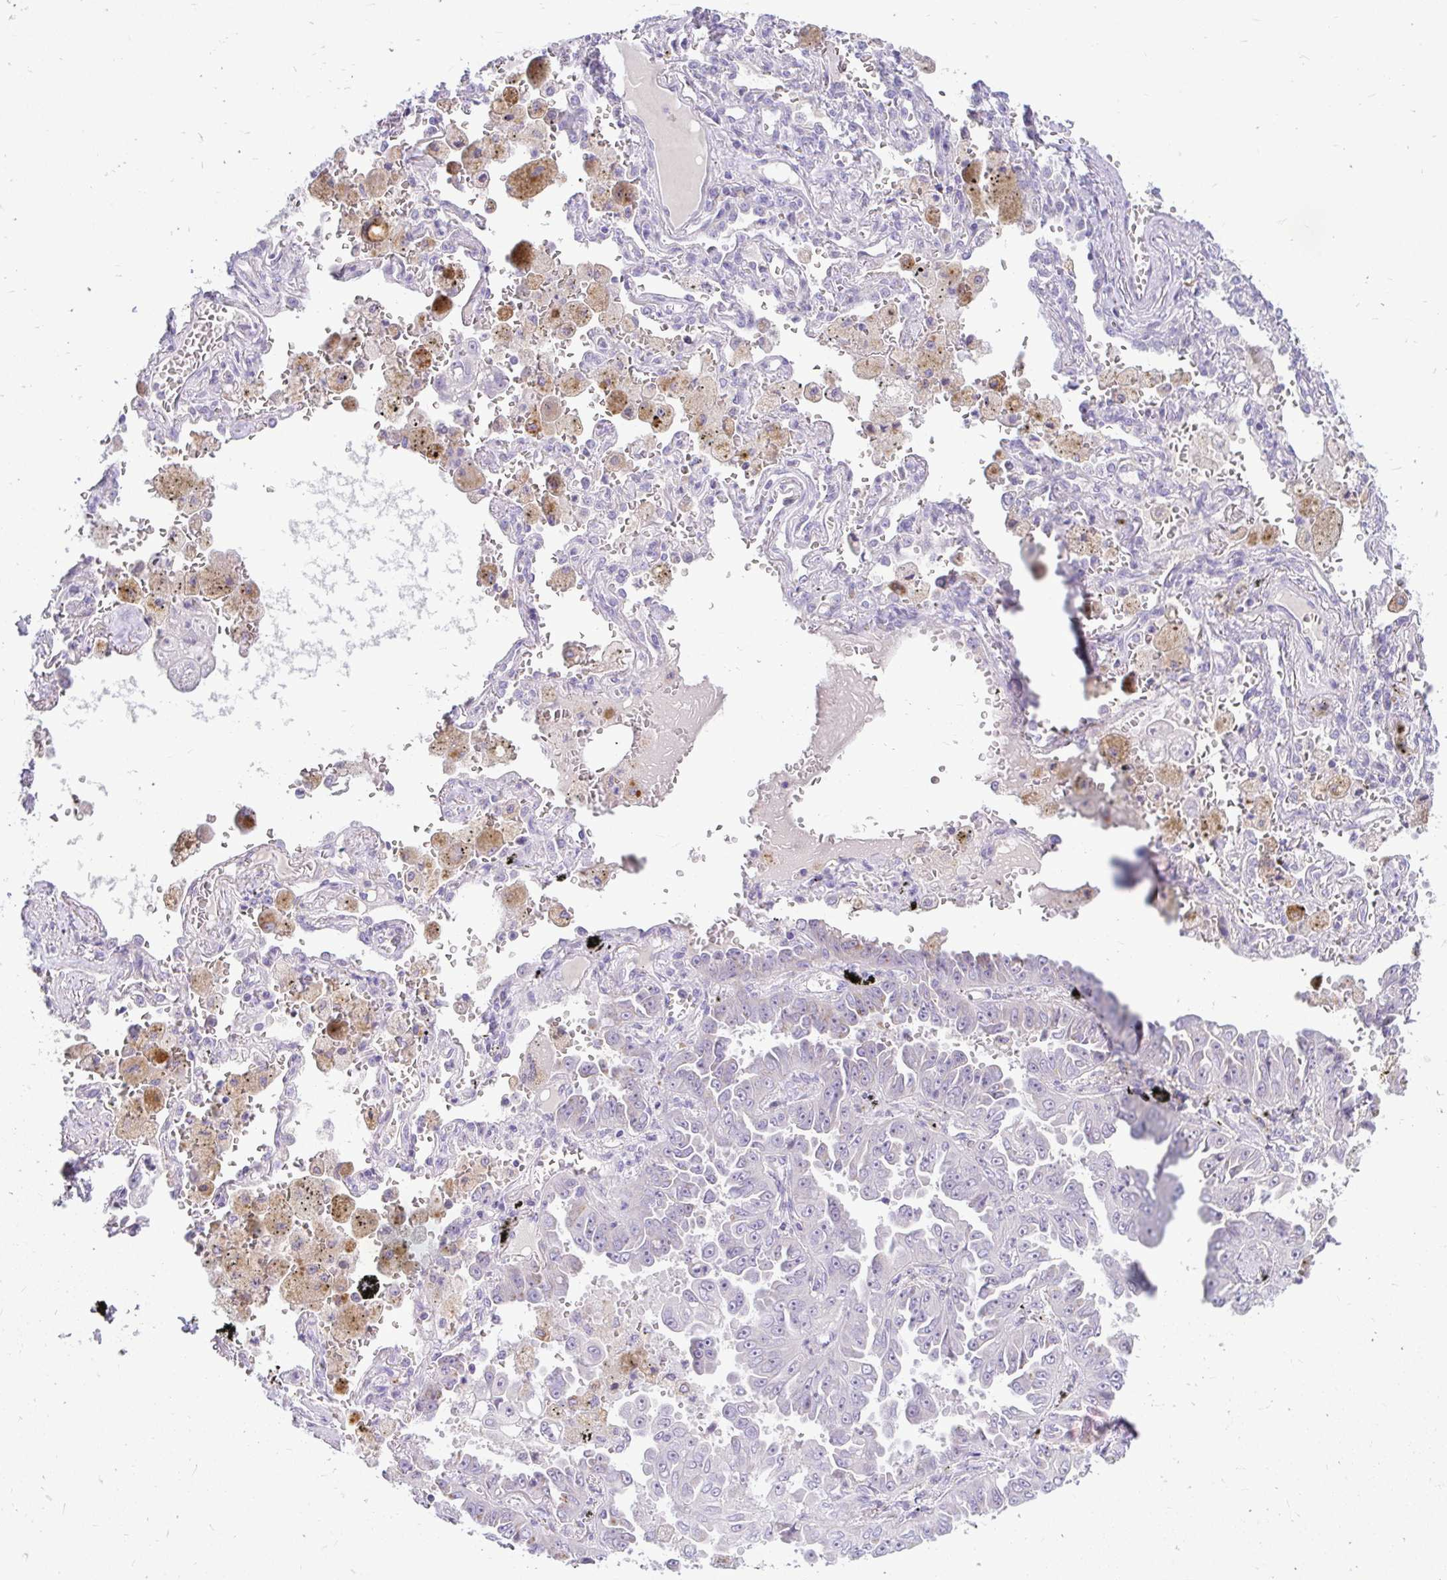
{"staining": {"intensity": "negative", "quantity": "none", "location": "none"}, "tissue": "lung cancer", "cell_type": "Tumor cells", "image_type": "cancer", "snomed": [{"axis": "morphology", "description": "Adenocarcinoma, NOS"}, {"axis": "topography", "description": "Lung"}], "caption": "DAB (3,3'-diaminobenzidine) immunohistochemical staining of human lung adenocarcinoma reveals no significant staining in tumor cells.", "gene": "PKN3", "patient": {"sex": "female", "age": 52}}